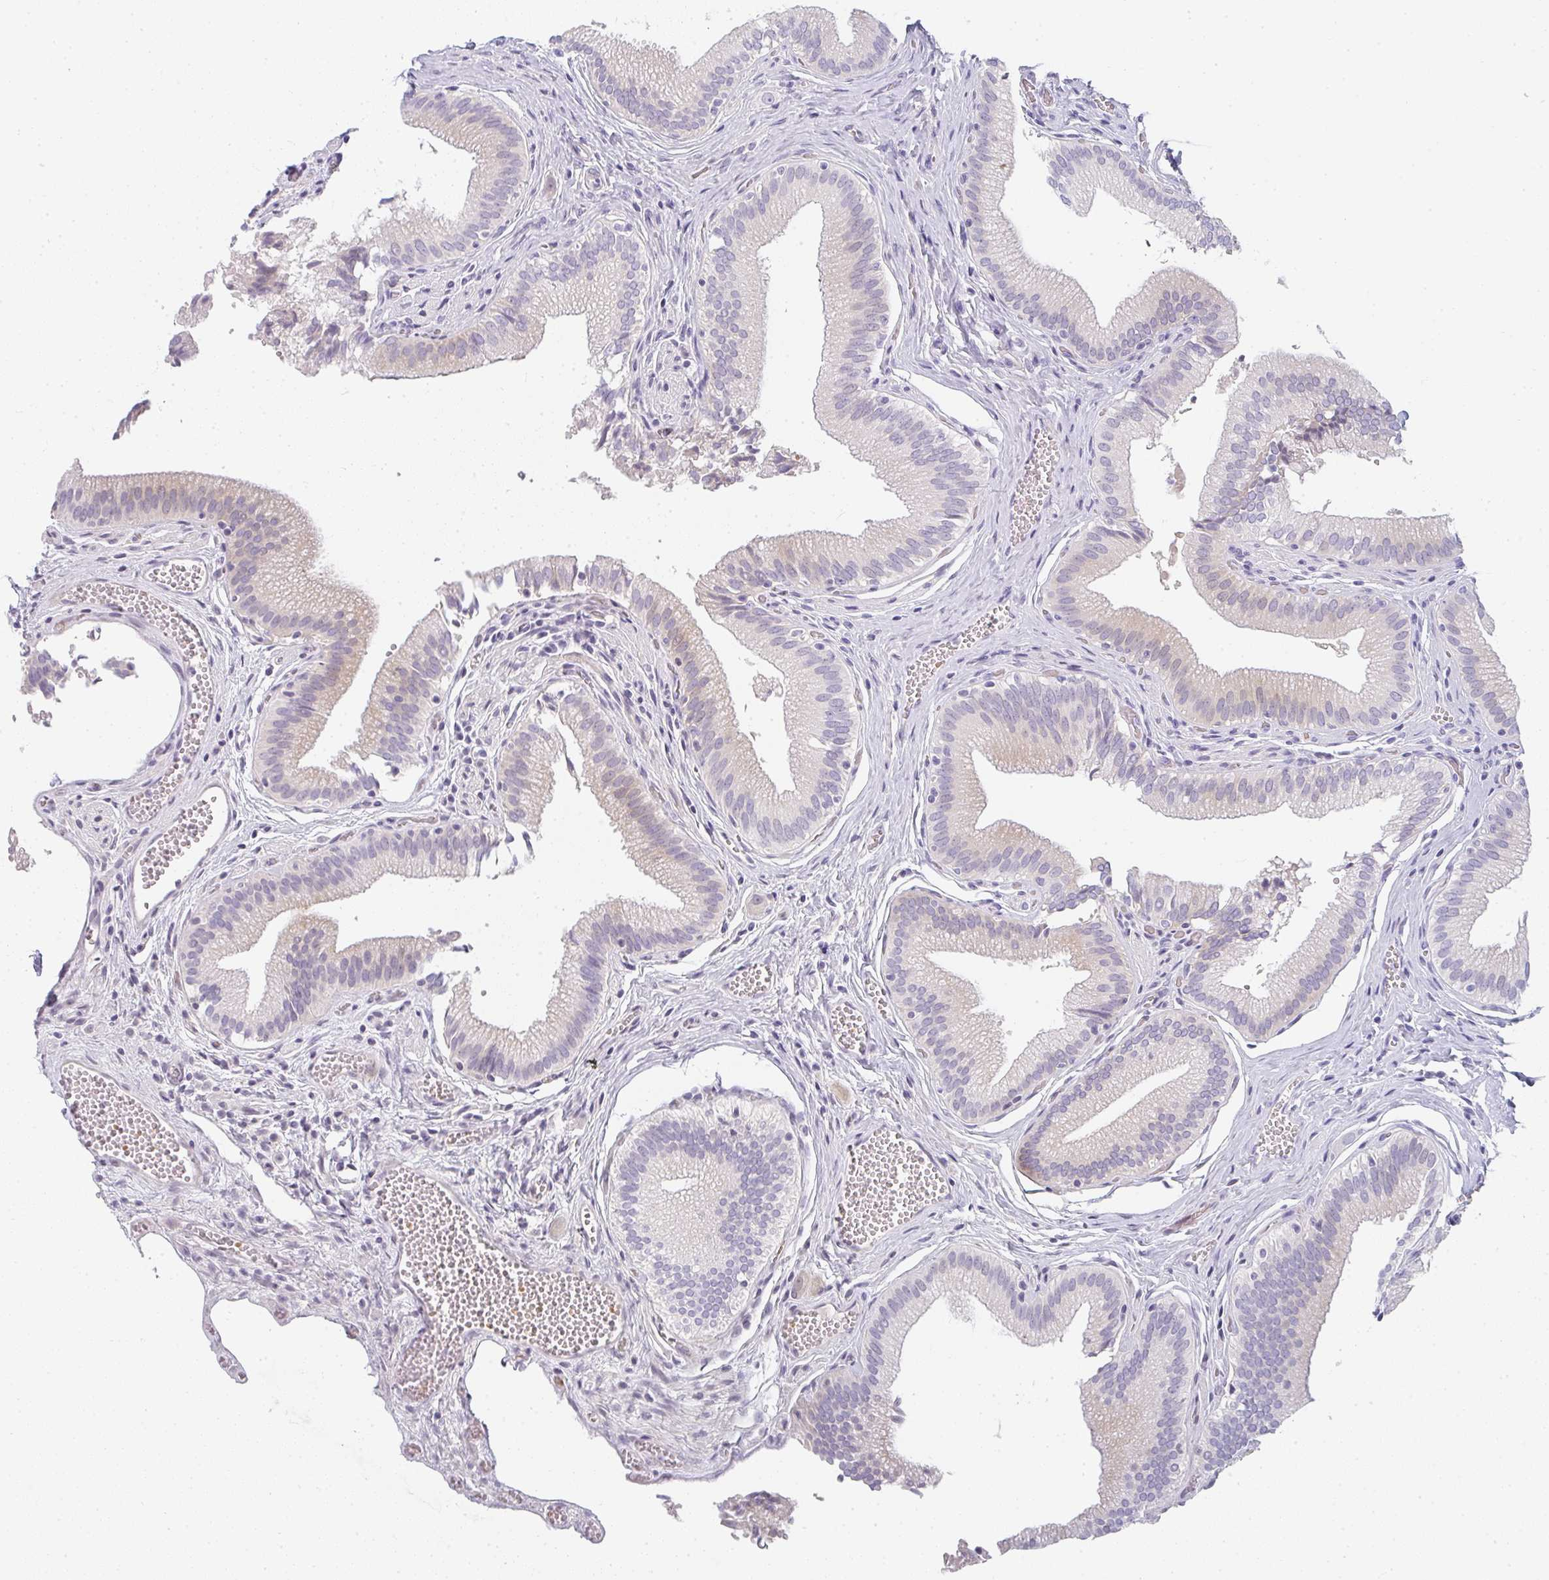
{"staining": {"intensity": "moderate", "quantity": "<25%", "location": "cytoplasmic/membranous"}, "tissue": "gallbladder", "cell_type": "Glandular cells", "image_type": "normal", "snomed": [{"axis": "morphology", "description": "Normal tissue, NOS"}, {"axis": "topography", "description": "Gallbladder"}, {"axis": "topography", "description": "Peripheral nerve tissue"}], "caption": "About <25% of glandular cells in benign human gallbladder show moderate cytoplasmic/membranous protein positivity as visualized by brown immunohistochemical staining.", "gene": "NEU2", "patient": {"sex": "male", "age": 17}}